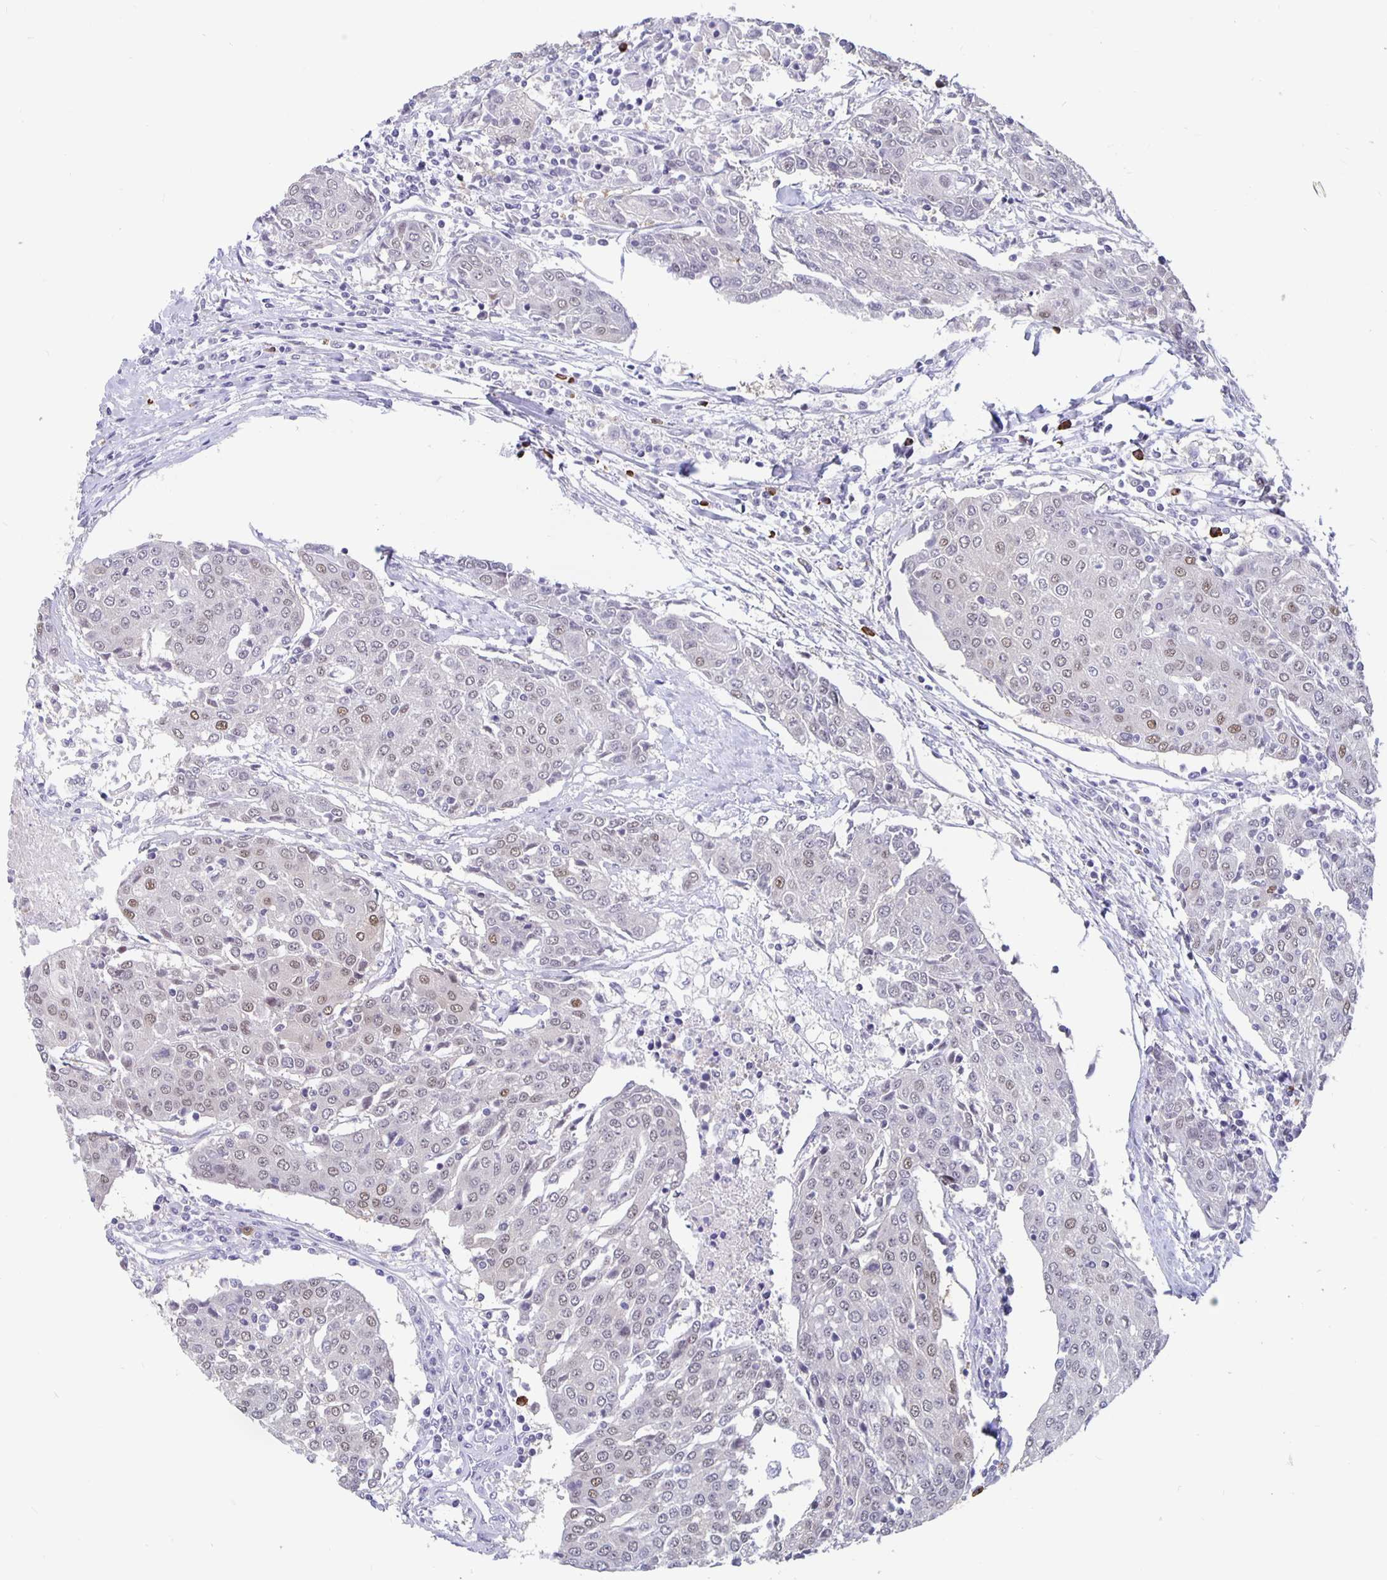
{"staining": {"intensity": "weak", "quantity": "25%-75%", "location": "nuclear"}, "tissue": "urothelial cancer", "cell_type": "Tumor cells", "image_type": "cancer", "snomed": [{"axis": "morphology", "description": "Urothelial carcinoma, High grade"}, {"axis": "topography", "description": "Urinary bladder"}], "caption": "Immunohistochemical staining of urothelial cancer reveals low levels of weak nuclear positivity in about 25%-75% of tumor cells. The staining was performed using DAB to visualize the protein expression in brown, while the nuclei were stained in blue with hematoxylin (Magnification: 20x).", "gene": "ZNF691", "patient": {"sex": "female", "age": 85}}